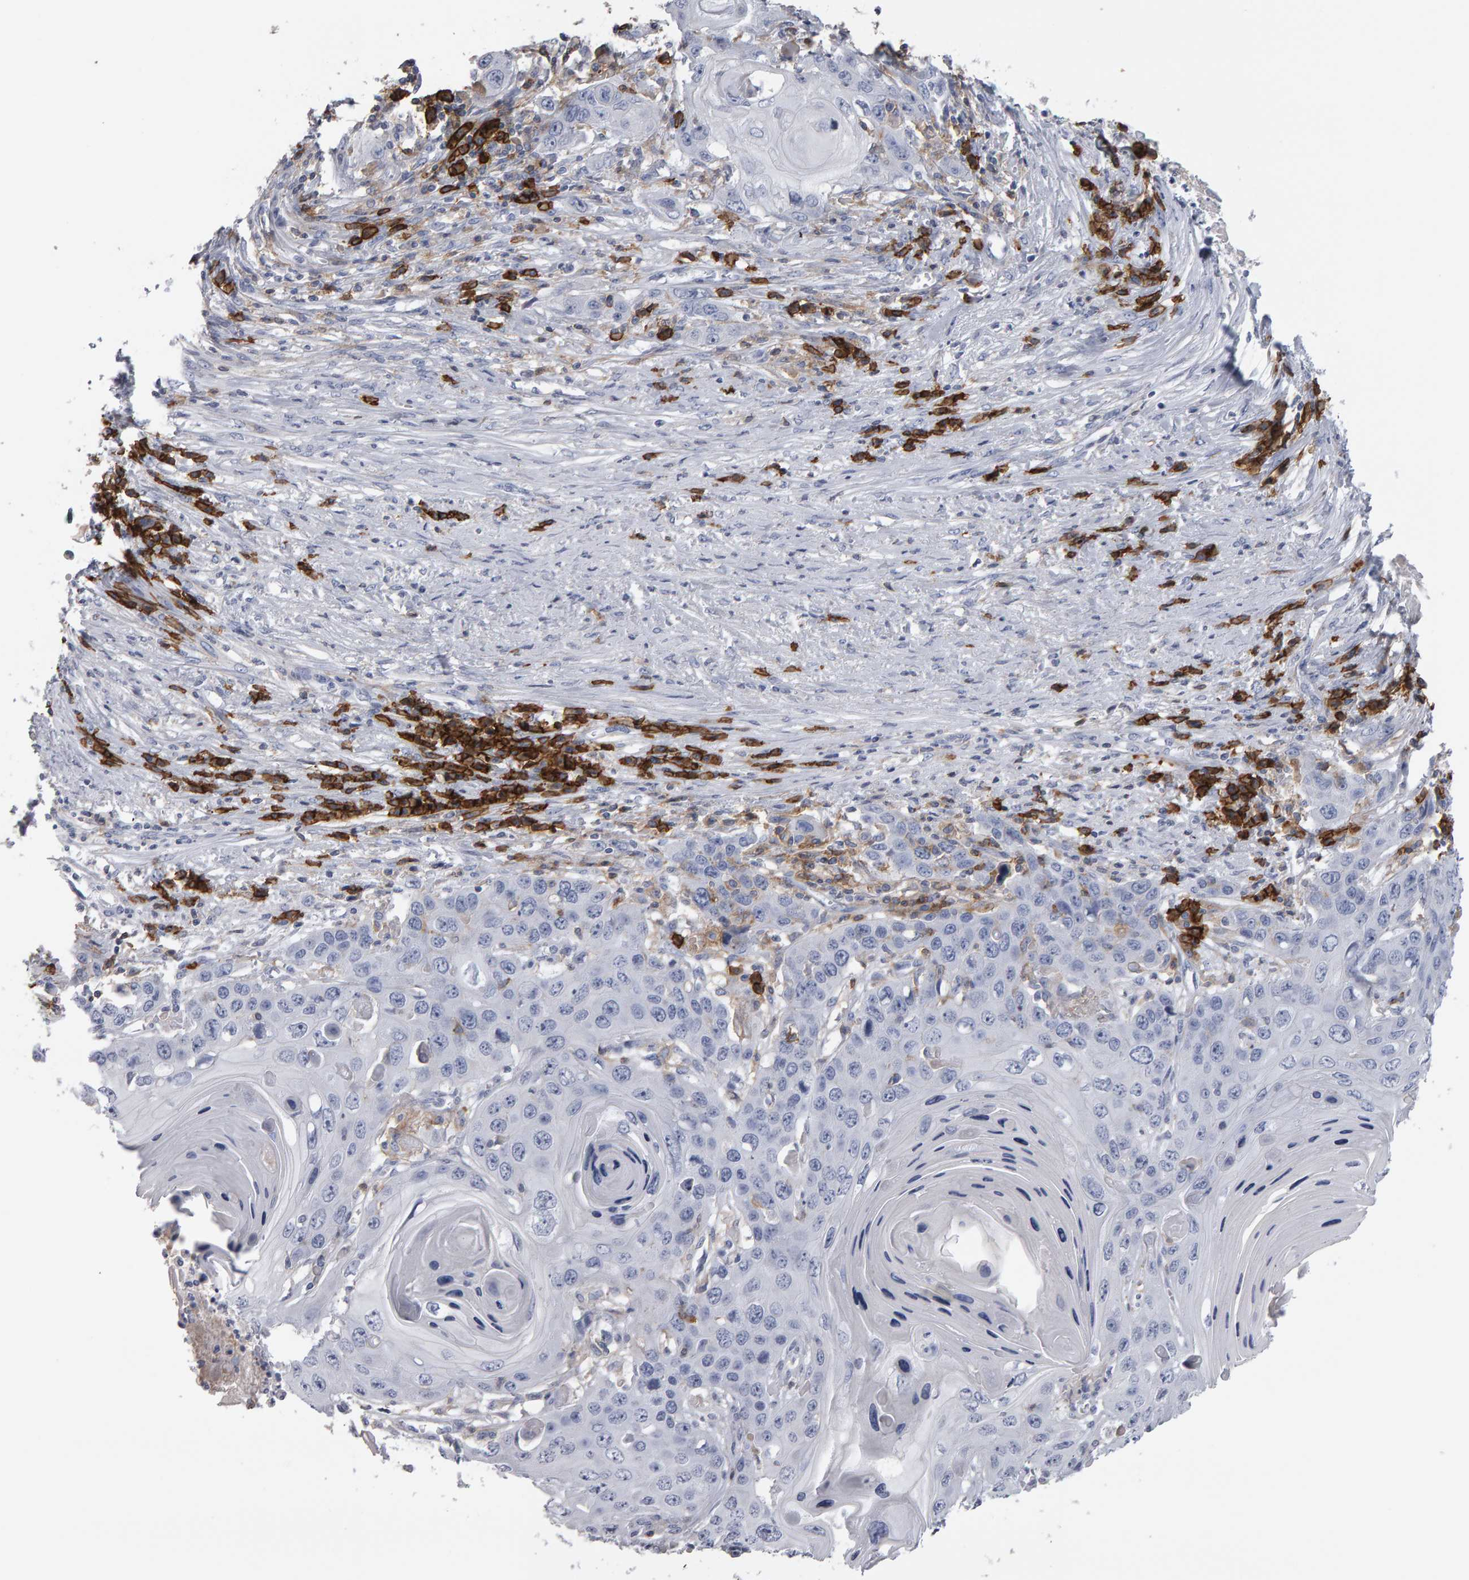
{"staining": {"intensity": "negative", "quantity": "none", "location": "none"}, "tissue": "skin cancer", "cell_type": "Tumor cells", "image_type": "cancer", "snomed": [{"axis": "morphology", "description": "Squamous cell carcinoma, NOS"}, {"axis": "topography", "description": "Skin"}], "caption": "DAB immunohistochemical staining of human skin cancer exhibits no significant positivity in tumor cells.", "gene": "CD38", "patient": {"sex": "male", "age": 55}}